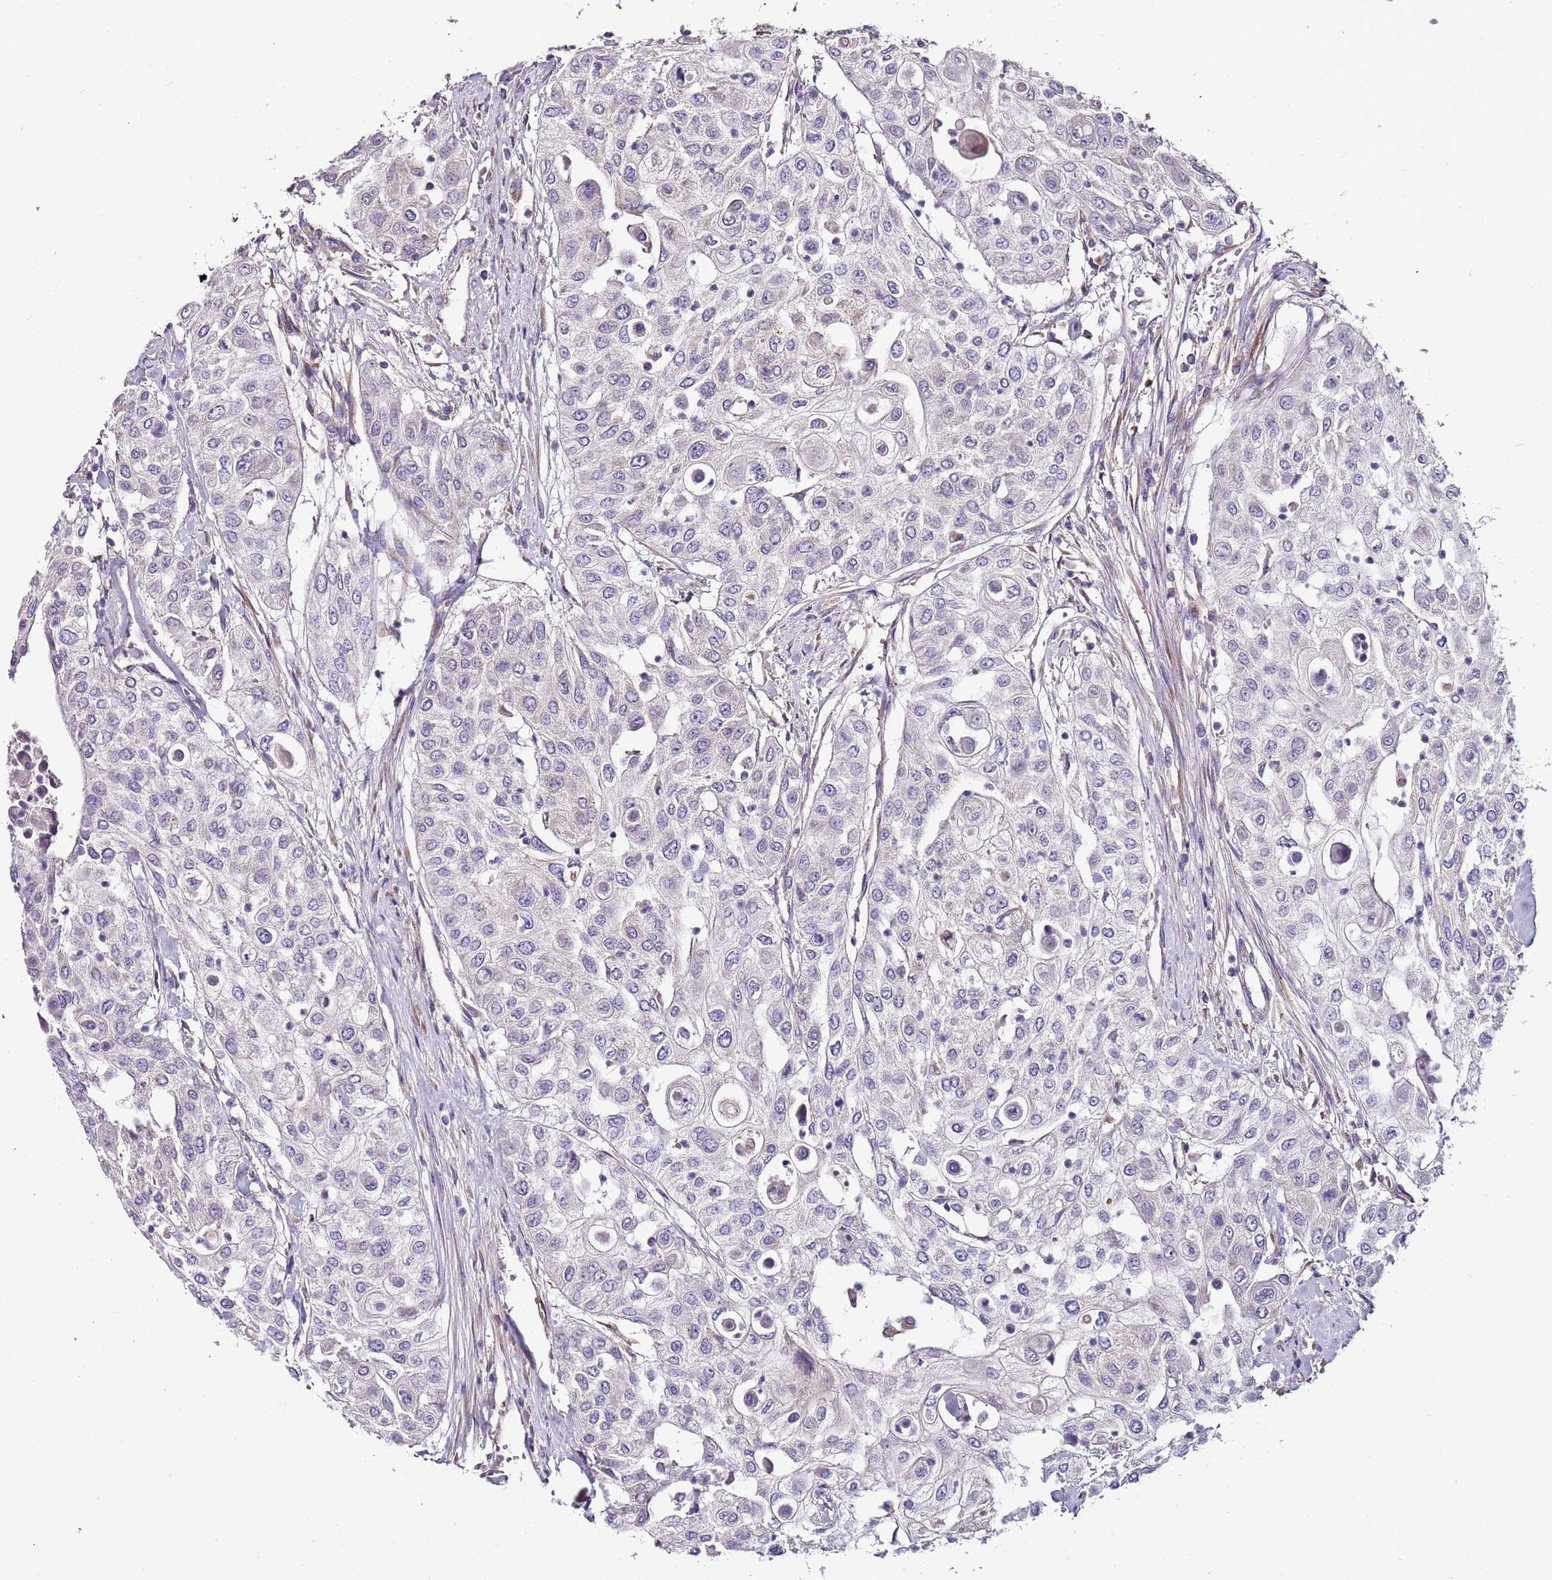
{"staining": {"intensity": "negative", "quantity": "none", "location": "none"}, "tissue": "urothelial cancer", "cell_type": "Tumor cells", "image_type": "cancer", "snomed": [{"axis": "morphology", "description": "Urothelial carcinoma, High grade"}, {"axis": "topography", "description": "Urinary bladder"}], "caption": "Tumor cells are negative for protein expression in human urothelial cancer.", "gene": "FAM20A", "patient": {"sex": "female", "age": 79}}